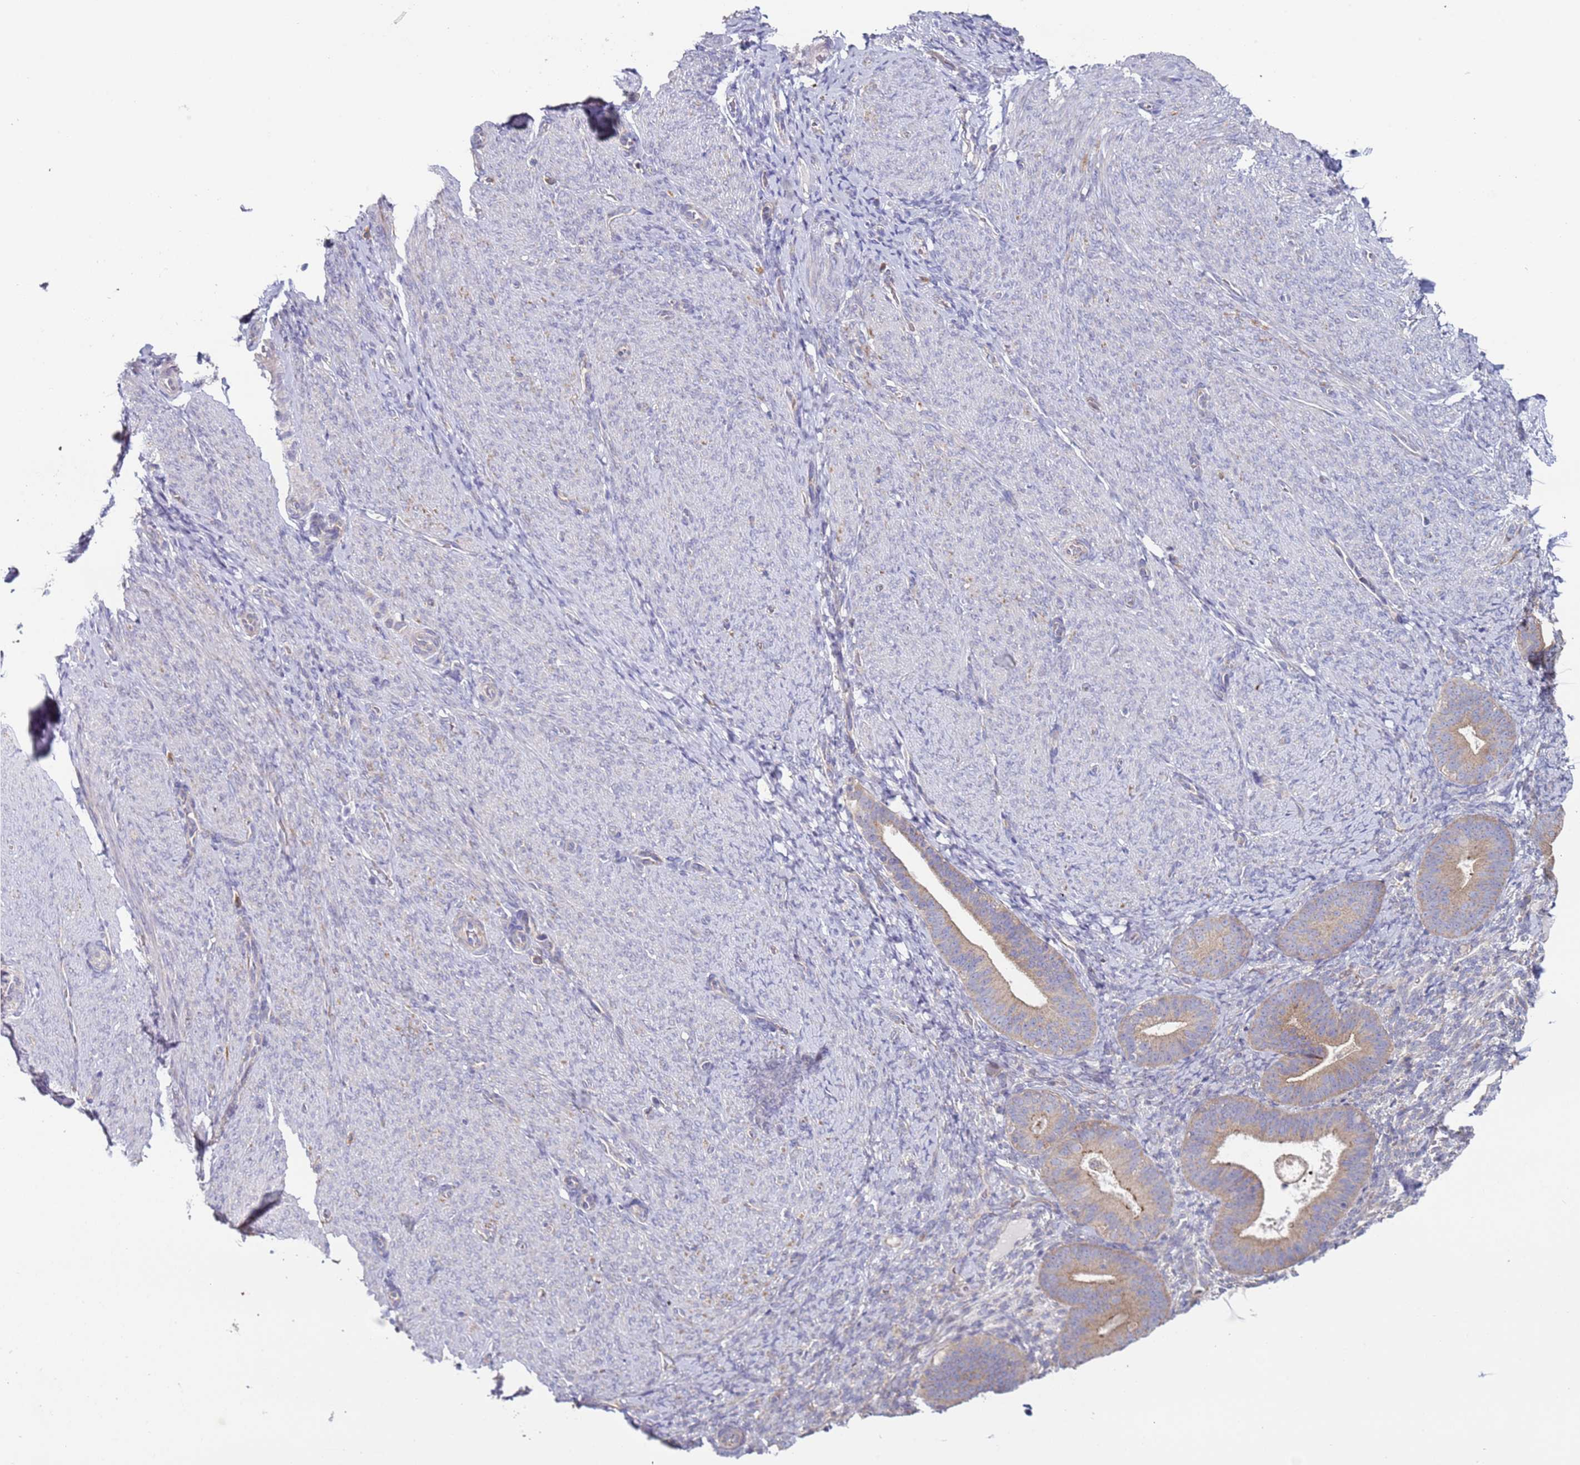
{"staining": {"intensity": "negative", "quantity": "none", "location": "none"}, "tissue": "endometrium", "cell_type": "Cells in endometrial stroma", "image_type": "normal", "snomed": [{"axis": "morphology", "description": "Normal tissue, NOS"}, {"axis": "topography", "description": "Endometrium"}], "caption": "There is no significant expression in cells in endometrial stroma of endometrium. (DAB (3,3'-diaminobenzidine) immunohistochemistry, high magnification).", "gene": "DIP2B", "patient": {"sex": "female", "age": 65}}